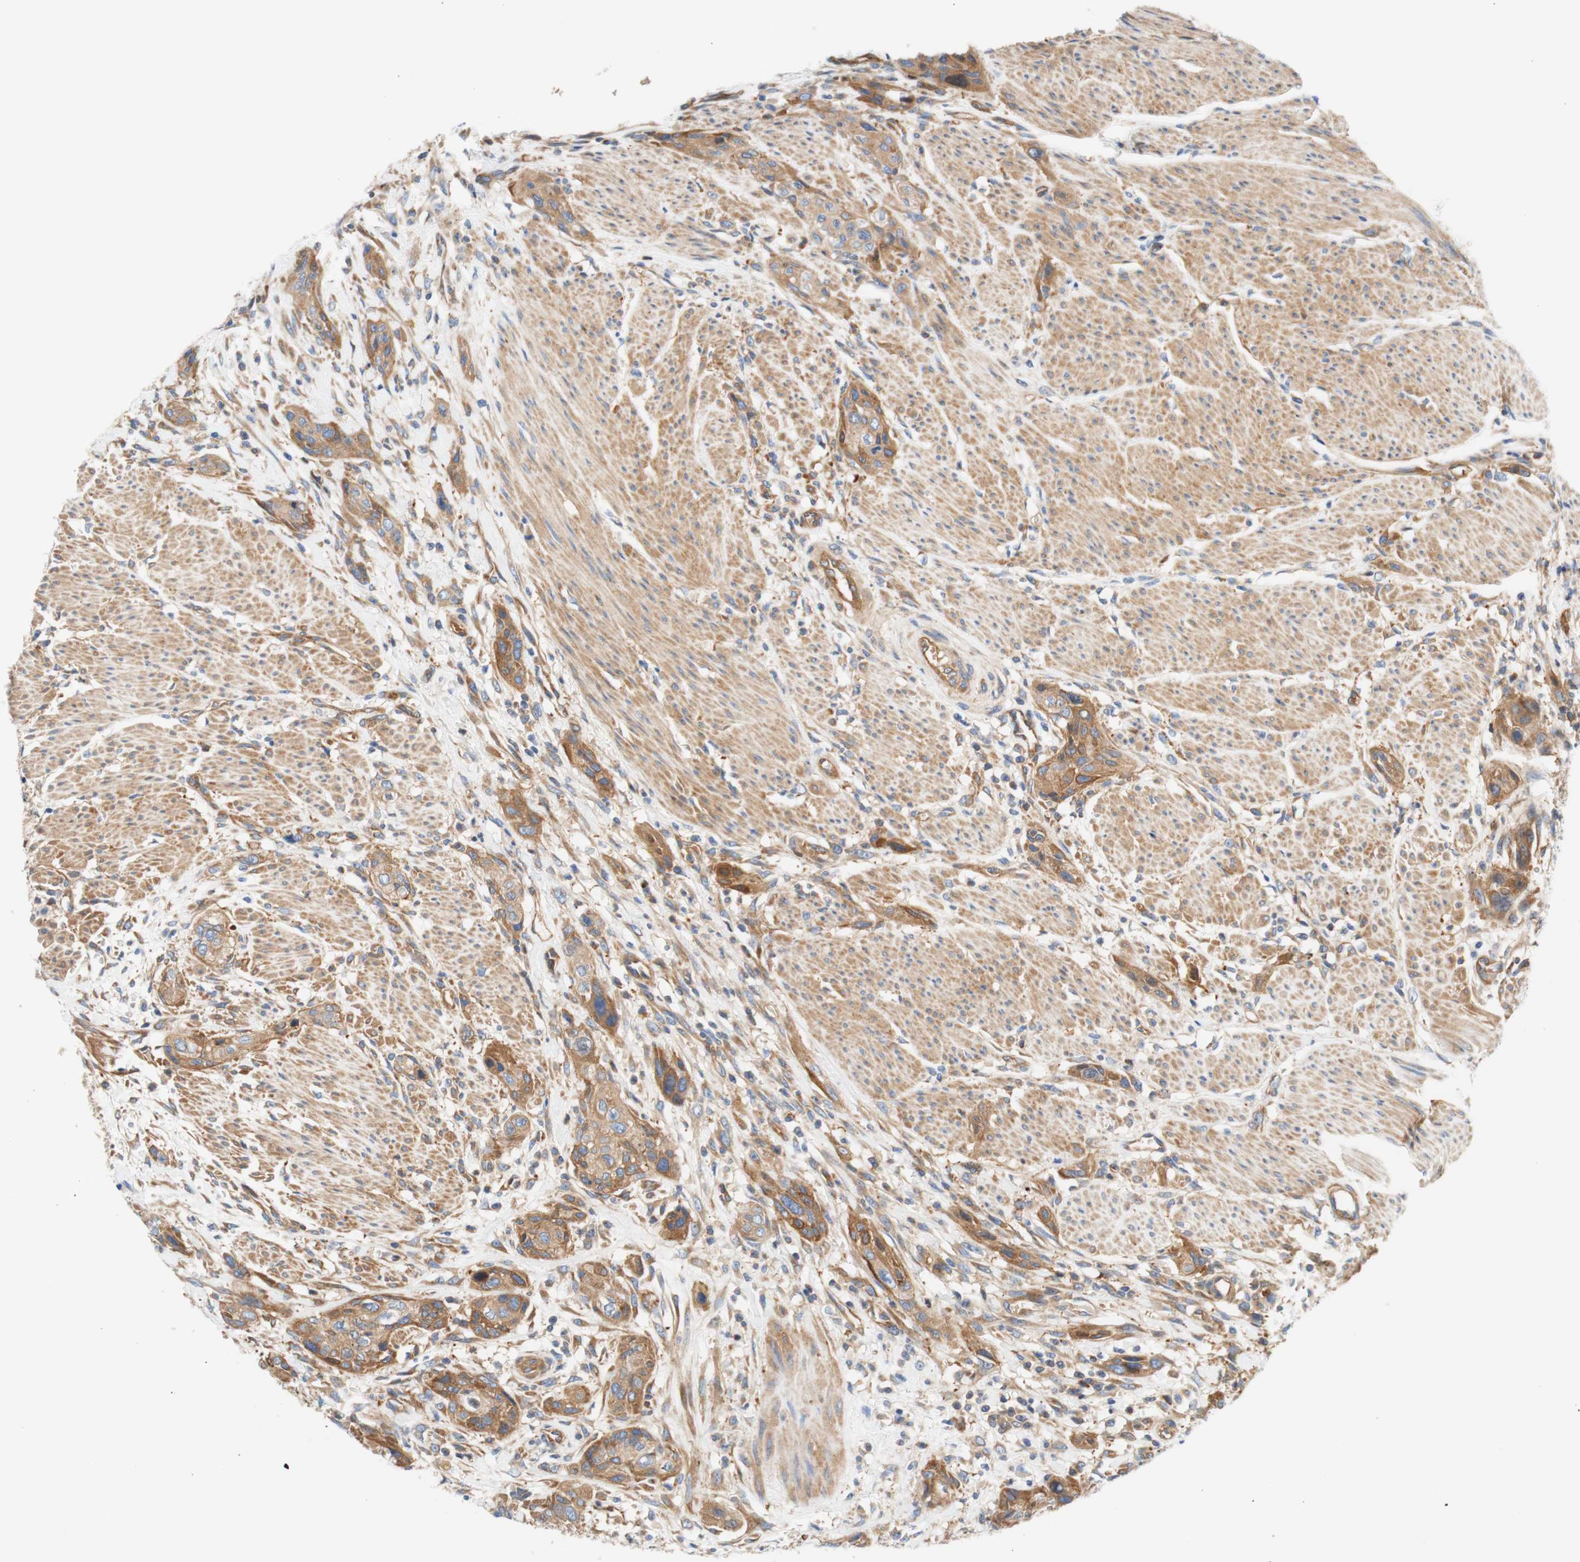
{"staining": {"intensity": "moderate", "quantity": ">75%", "location": "cytoplasmic/membranous"}, "tissue": "urothelial cancer", "cell_type": "Tumor cells", "image_type": "cancer", "snomed": [{"axis": "morphology", "description": "Urothelial carcinoma, High grade"}, {"axis": "topography", "description": "Urinary bladder"}], "caption": "IHC photomicrograph of urothelial carcinoma (high-grade) stained for a protein (brown), which displays medium levels of moderate cytoplasmic/membranous expression in approximately >75% of tumor cells.", "gene": "STOM", "patient": {"sex": "male", "age": 35}}